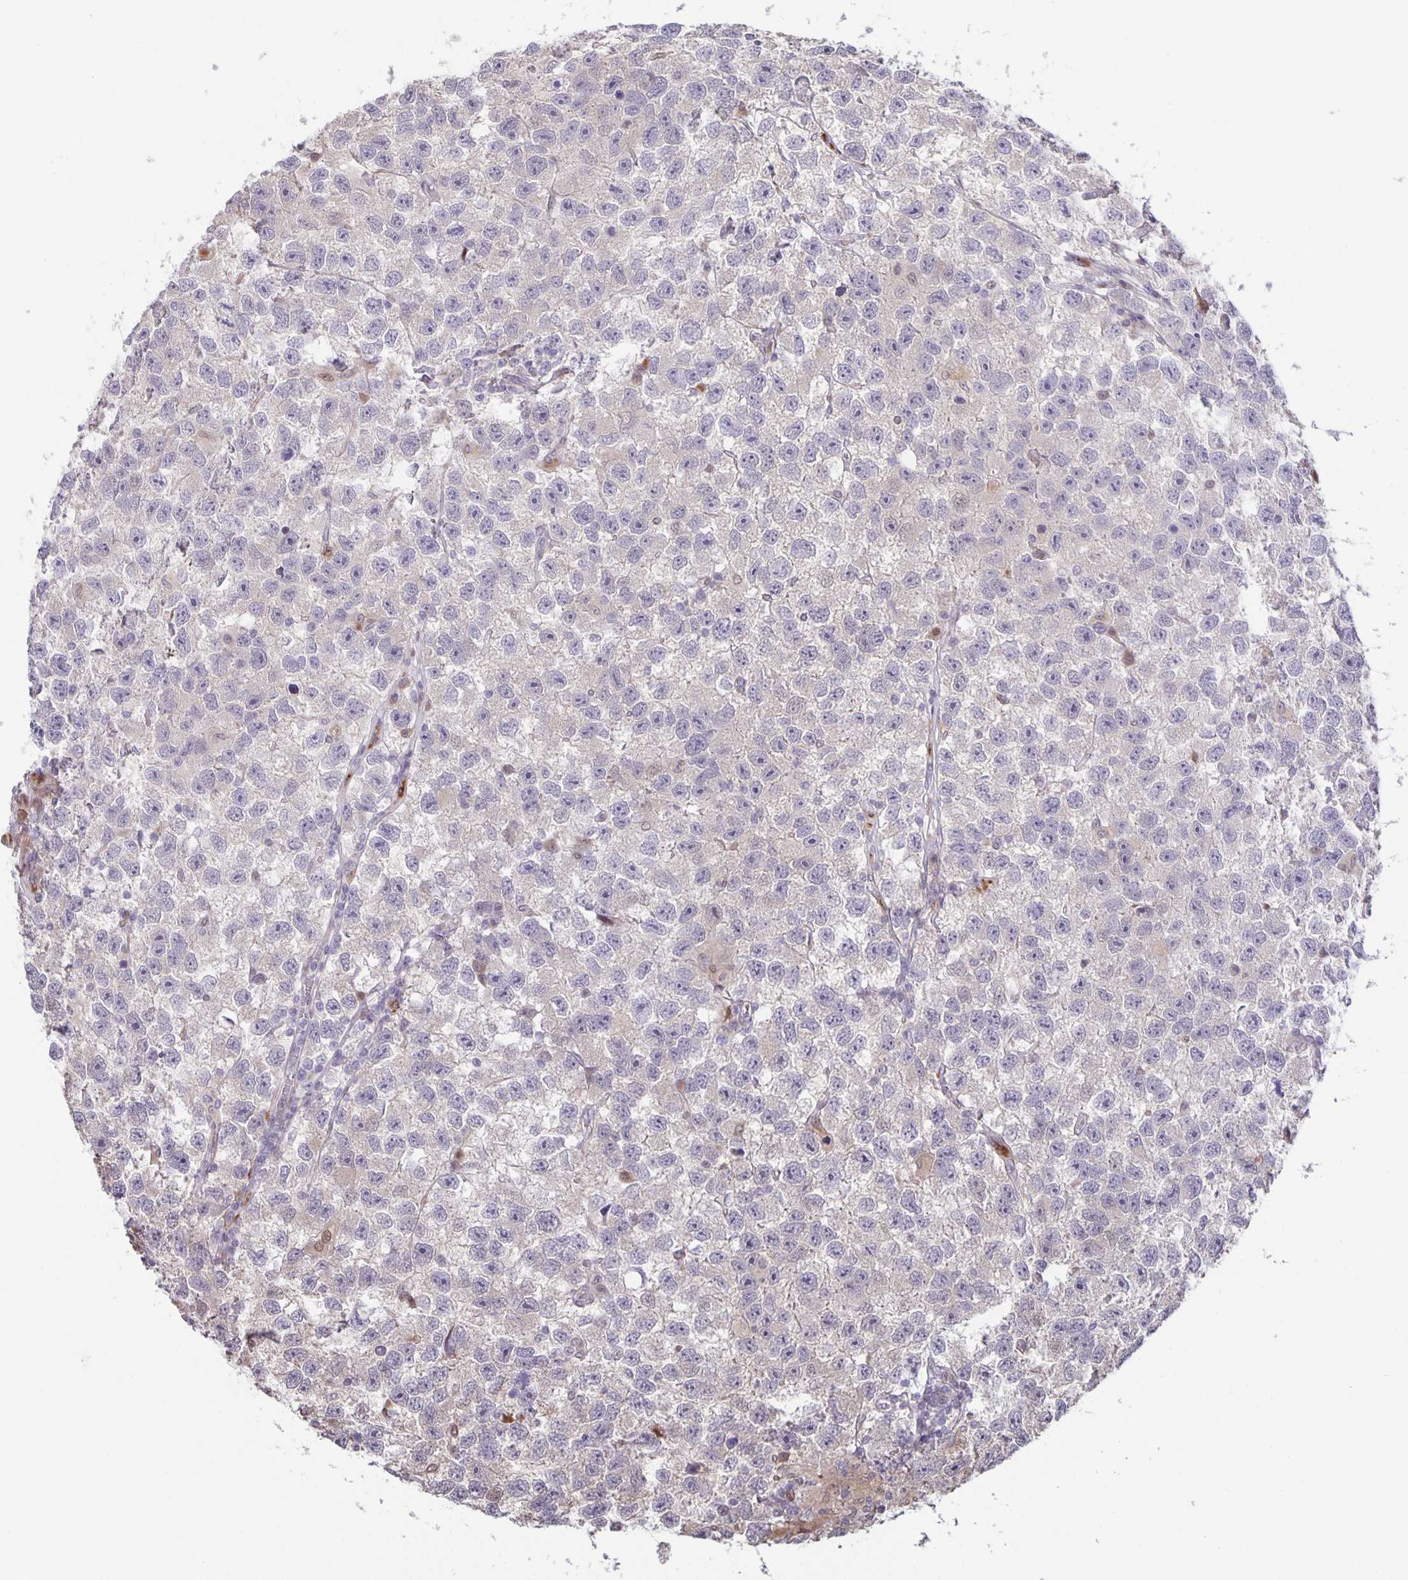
{"staining": {"intensity": "negative", "quantity": "none", "location": "none"}, "tissue": "testis cancer", "cell_type": "Tumor cells", "image_type": "cancer", "snomed": [{"axis": "morphology", "description": "Seminoma, NOS"}, {"axis": "topography", "description": "Testis"}], "caption": "Histopathology image shows no significant protein positivity in tumor cells of seminoma (testis).", "gene": "MAPK12", "patient": {"sex": "male", "age": 26}}